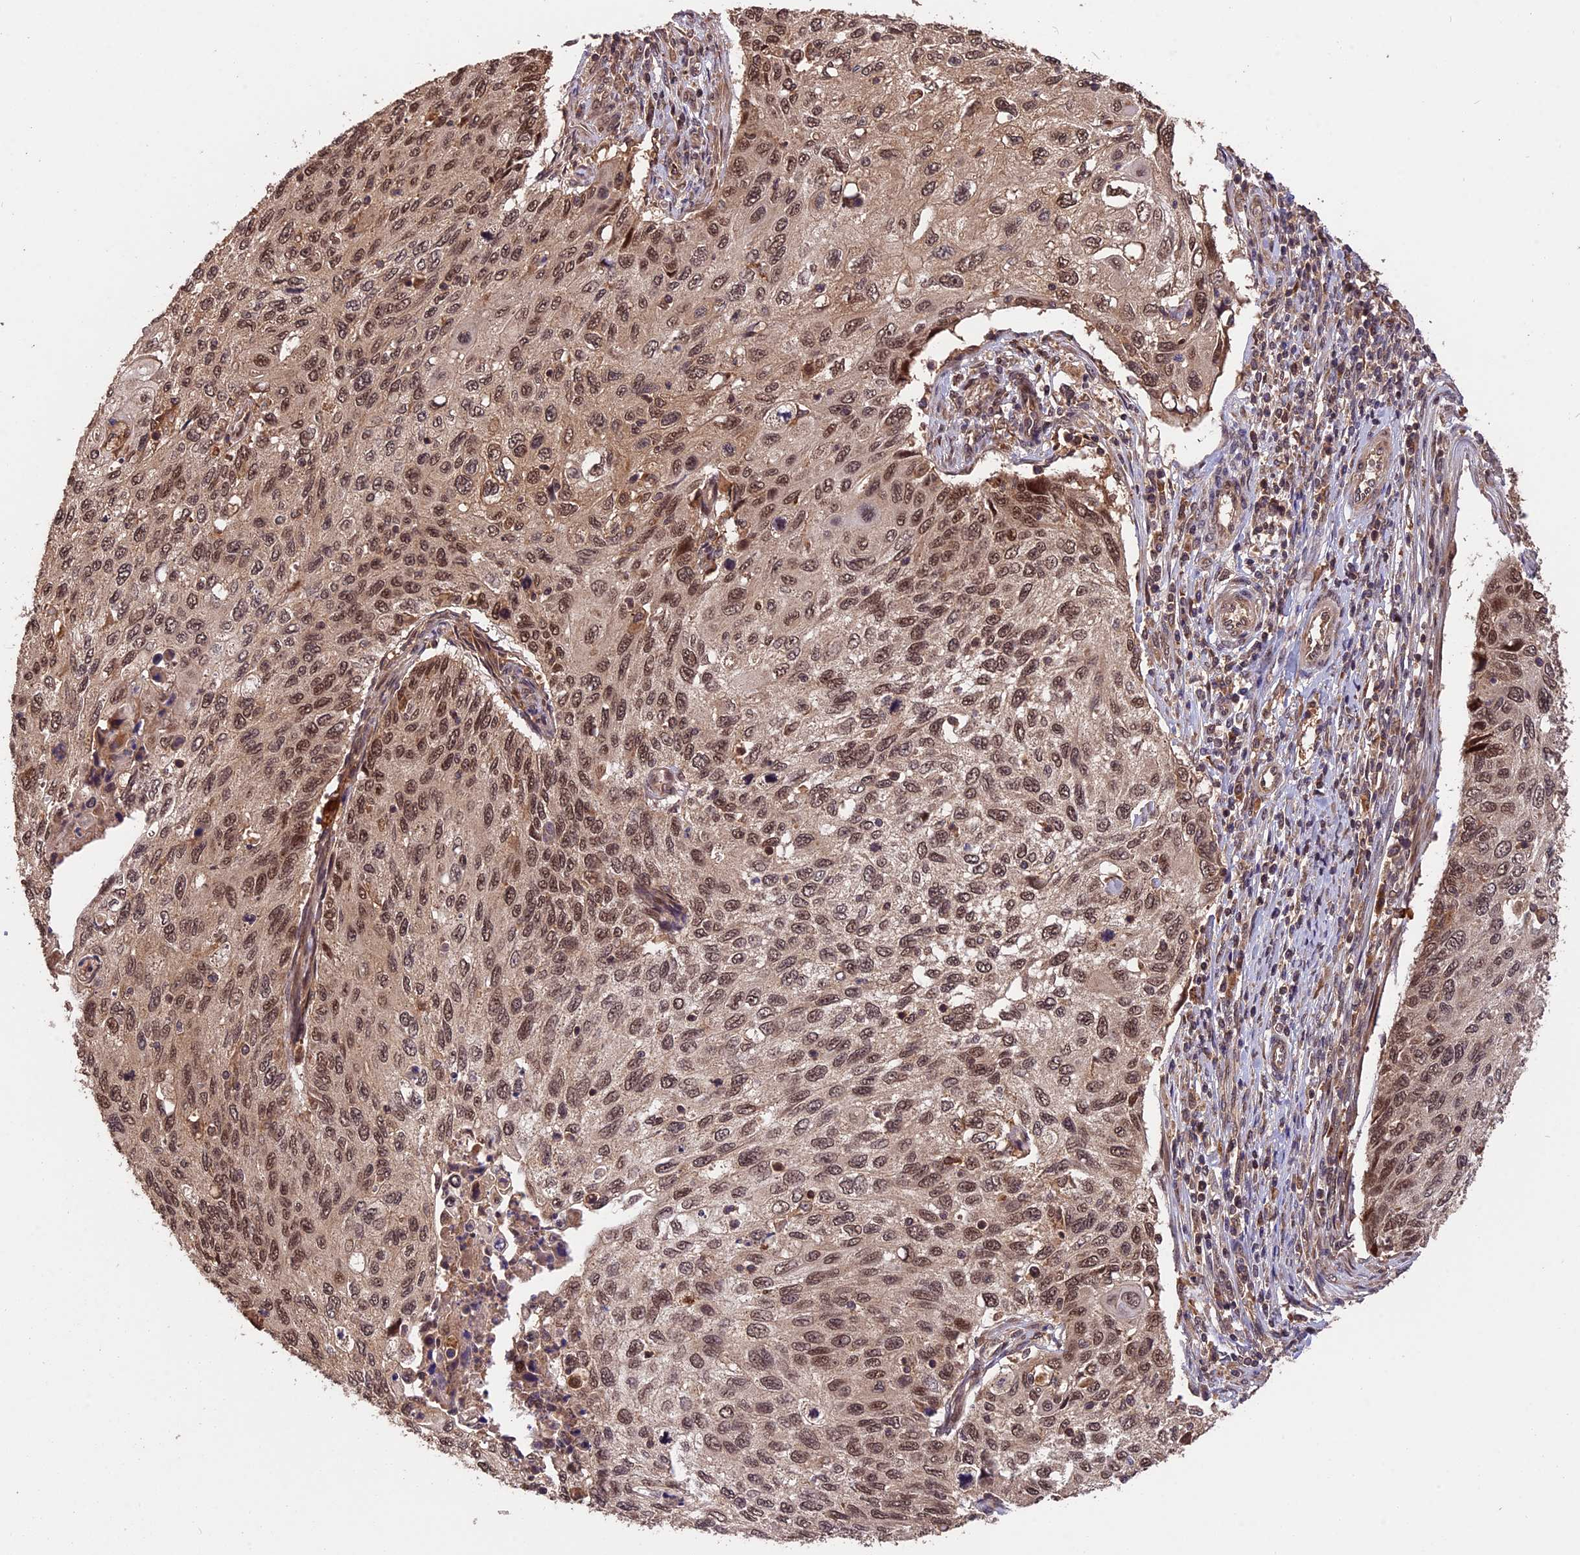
{"staining": {"intensity": "moderate", "quantity": ">75%", "location": "nuclear"}, "tissue": "cervical cancer", "cell_type": "Tumor cells", "image_type": "cancer", "snomed": [{"axis": "morphology", "description": "Squamous cell carcinoma, NOS"}, {"axis": "topography", "description": "Cervix"}], "caption": "DAB (3,3'-diaminobenzidine) immunohistochemical staining of human cervical cancer (squamous cell carcinoma) shows moderate nuclear protein positivity in about >75% of tumor cells.", "gene": "ESCO1", "patient": {"sex": "female", "age": 70}}